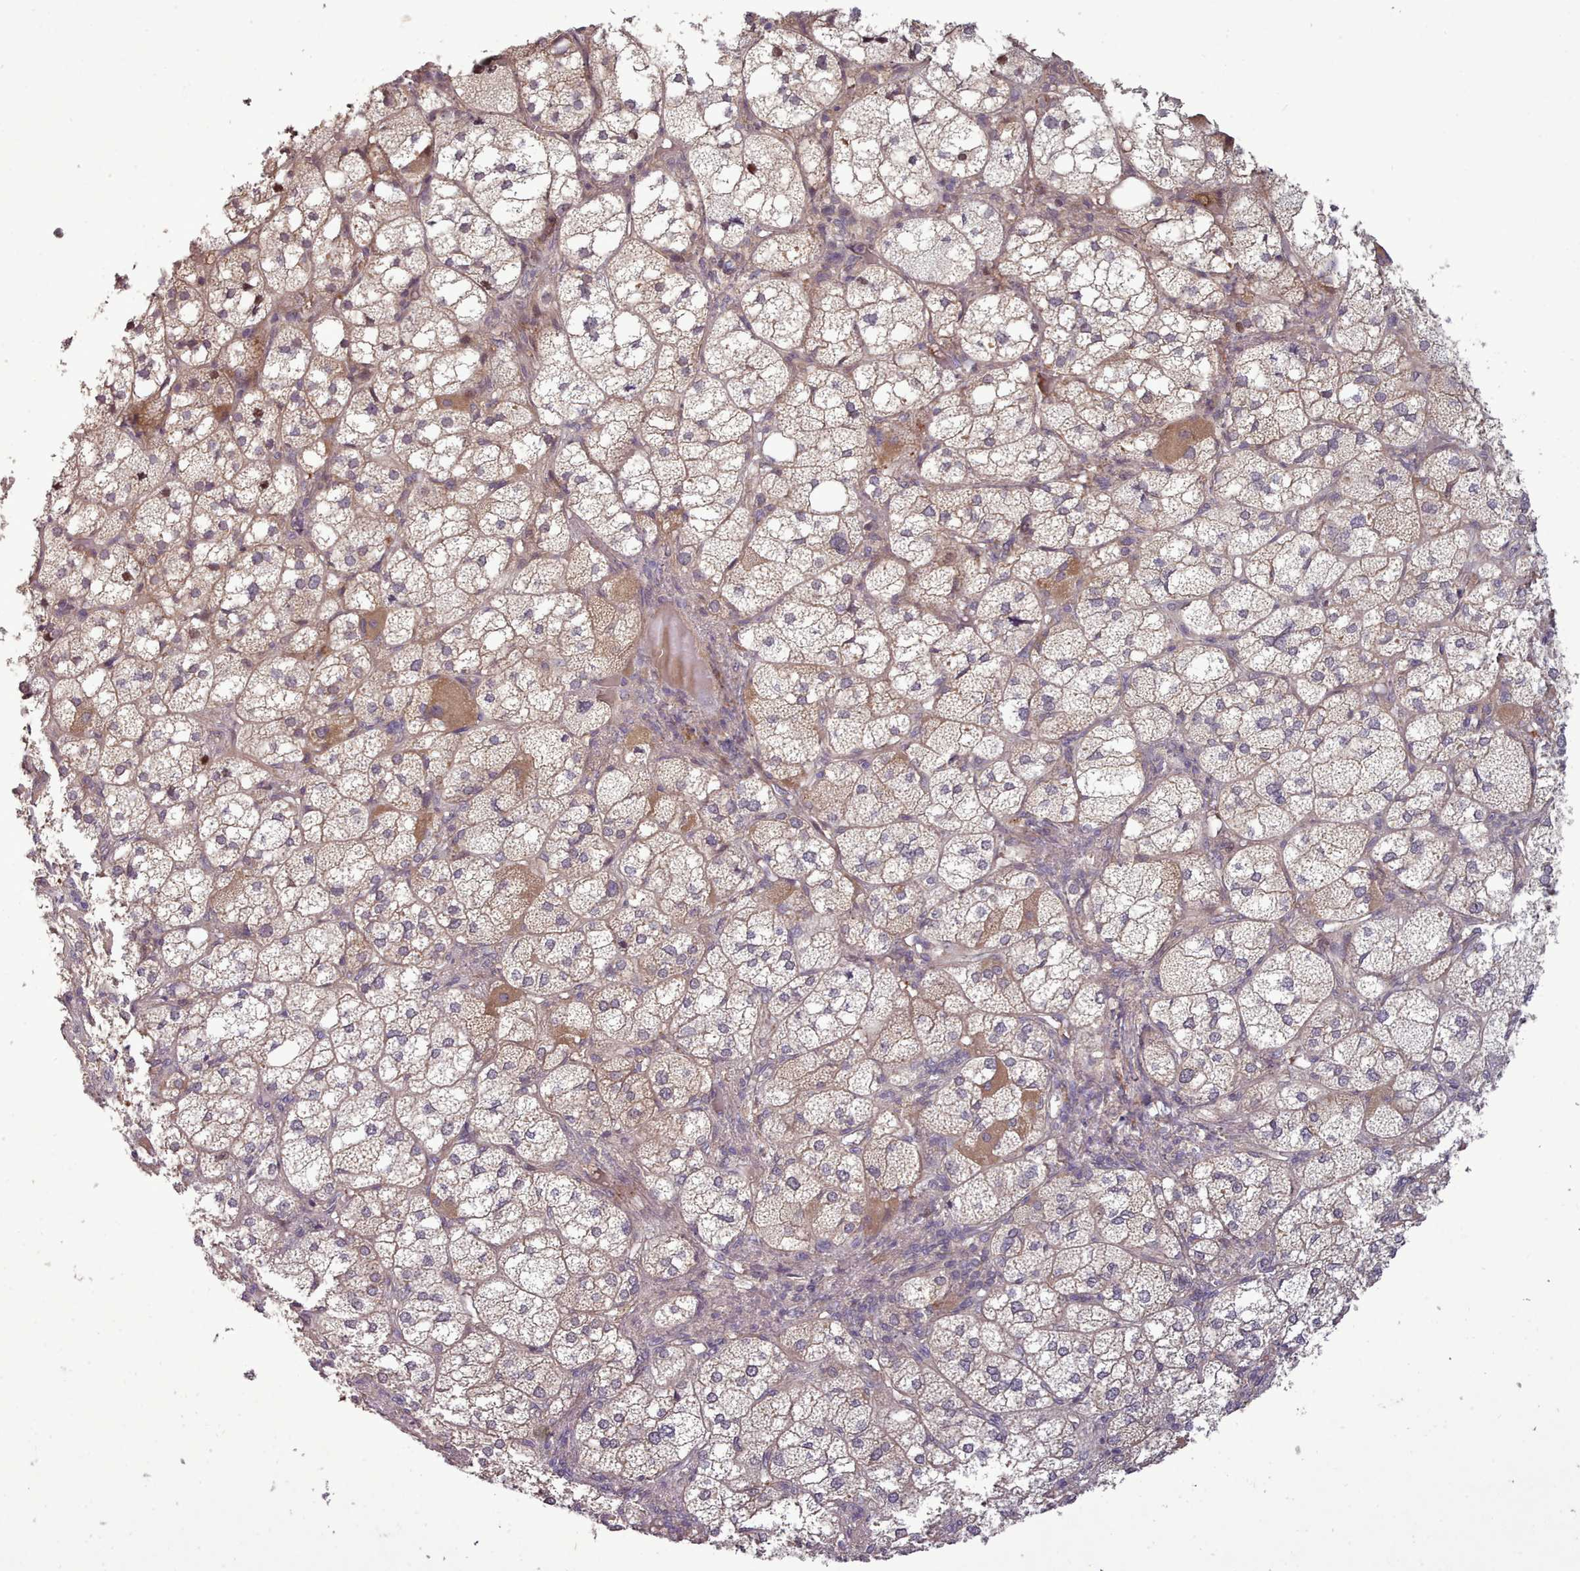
{"staining": {"intensity": "moderate", "quantity": "25%-75%", "location": "cytoplasmic/membranous,nuclear"}, "tissue": "adrenal gland", "cell_type": "Glandular cells", "image_type": "normal", "snomed": [{"axis": "morphology", "description": "Normal tissue, NOS"}, {"axis": "topography", "description": "Adrenal gland"}], "caption": "Brown immunohistochemical staining in unremarkable adrenal gland displays moderate cytoplasmic/membranous,nuclear expression in about 25%-75% of glandular cells. (Stains: DAB in brown, nuclei in blue, Microscopy: brightfield microscopy at high magnification).", "gene": "LEFTY1", "patient": {"sex": "female", "age": 61}}